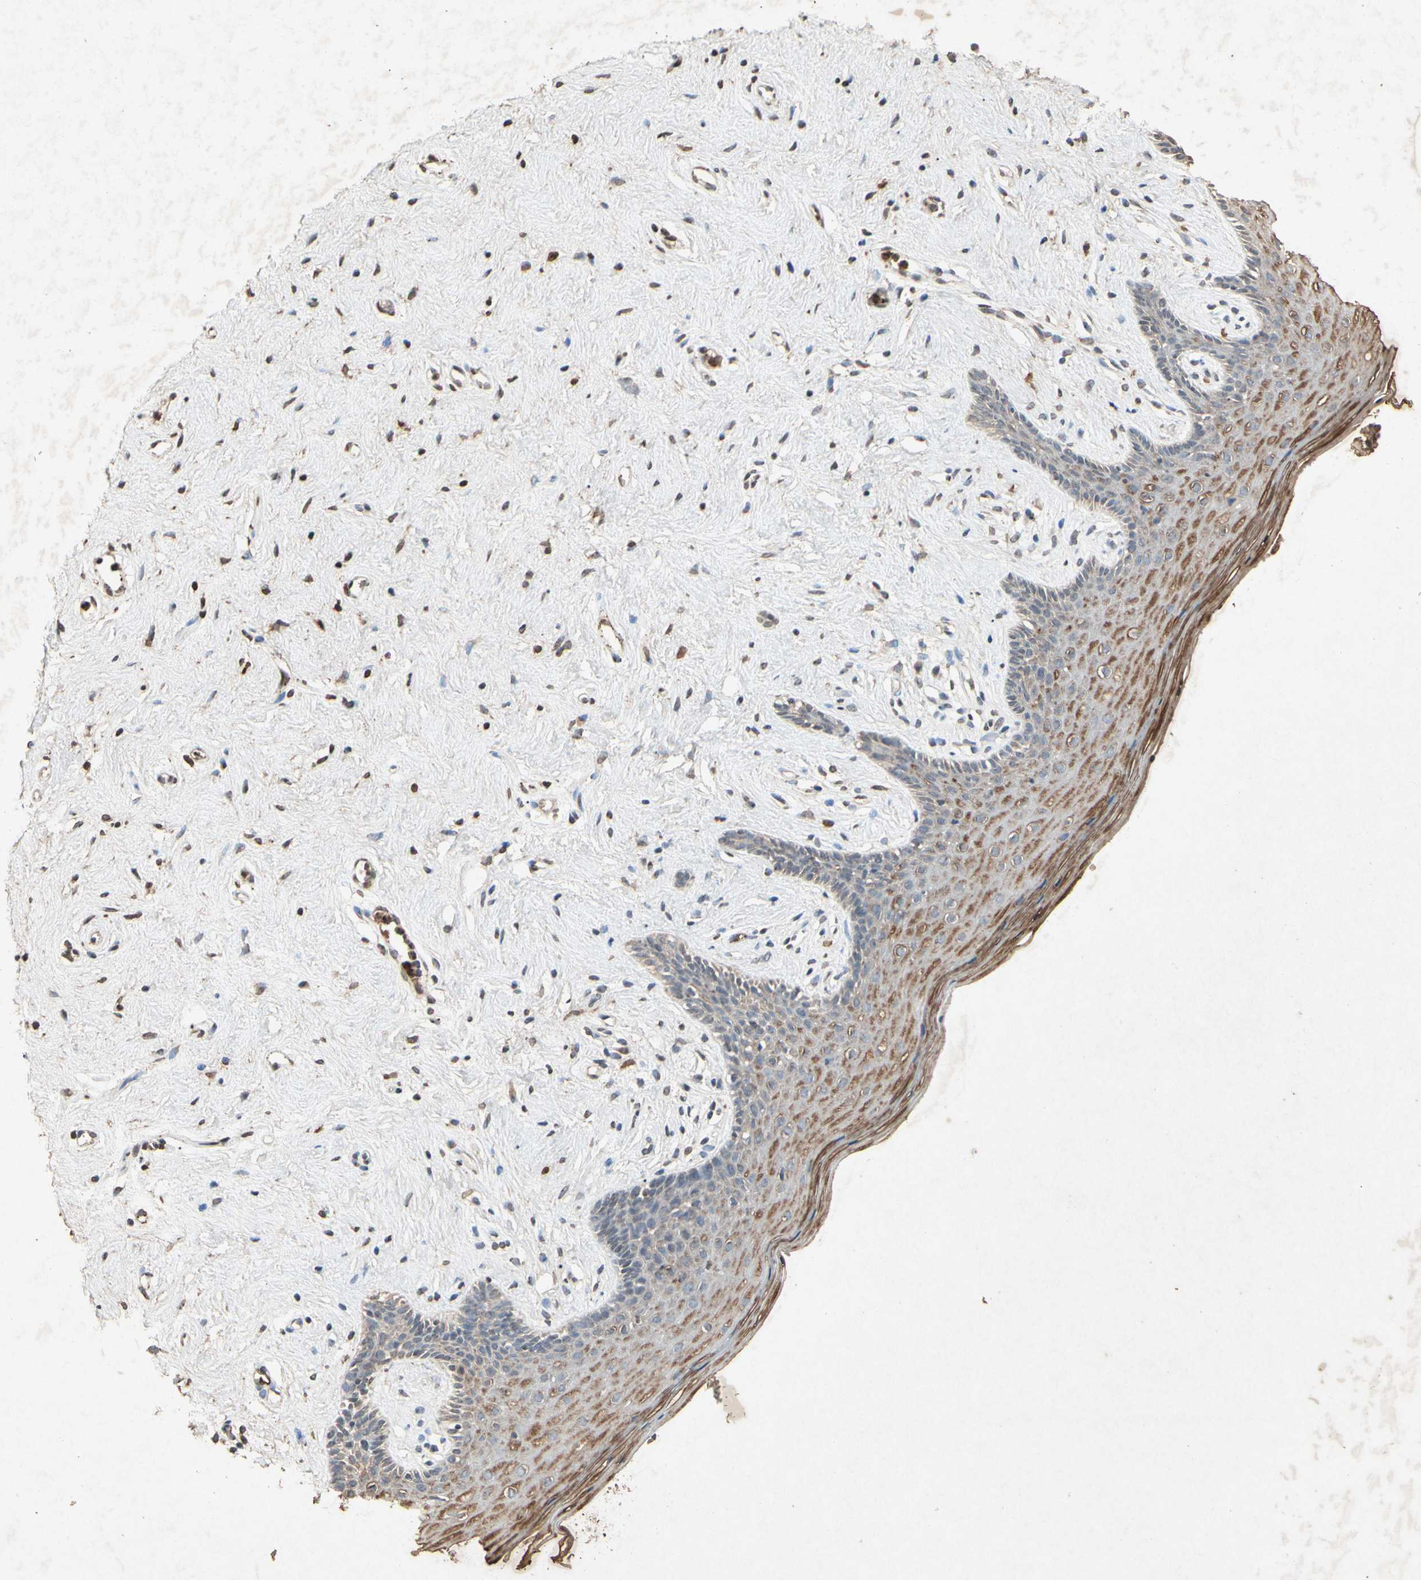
{"staining": {"intensity": "moderate", "quantity": "25%-75%", "location": "cytoplasmic/membranous"}, "tissue": "vagina", "cell_type": "Squamous epithelial cells", "image_type": "normal", "snomed": [{"axis": "morphology", "description": "Normal tissue, NOS"}, {"axis": "topography", "description": "Vagina"}], "caption": "Protein expression analysis of benign vagina displays moderate cytoplasmic/membranous expression in approximately 25%-75% of squamous epithelial cells.", "gene": "MSRB1", "patient": {"sex": "female", "age": 44}}